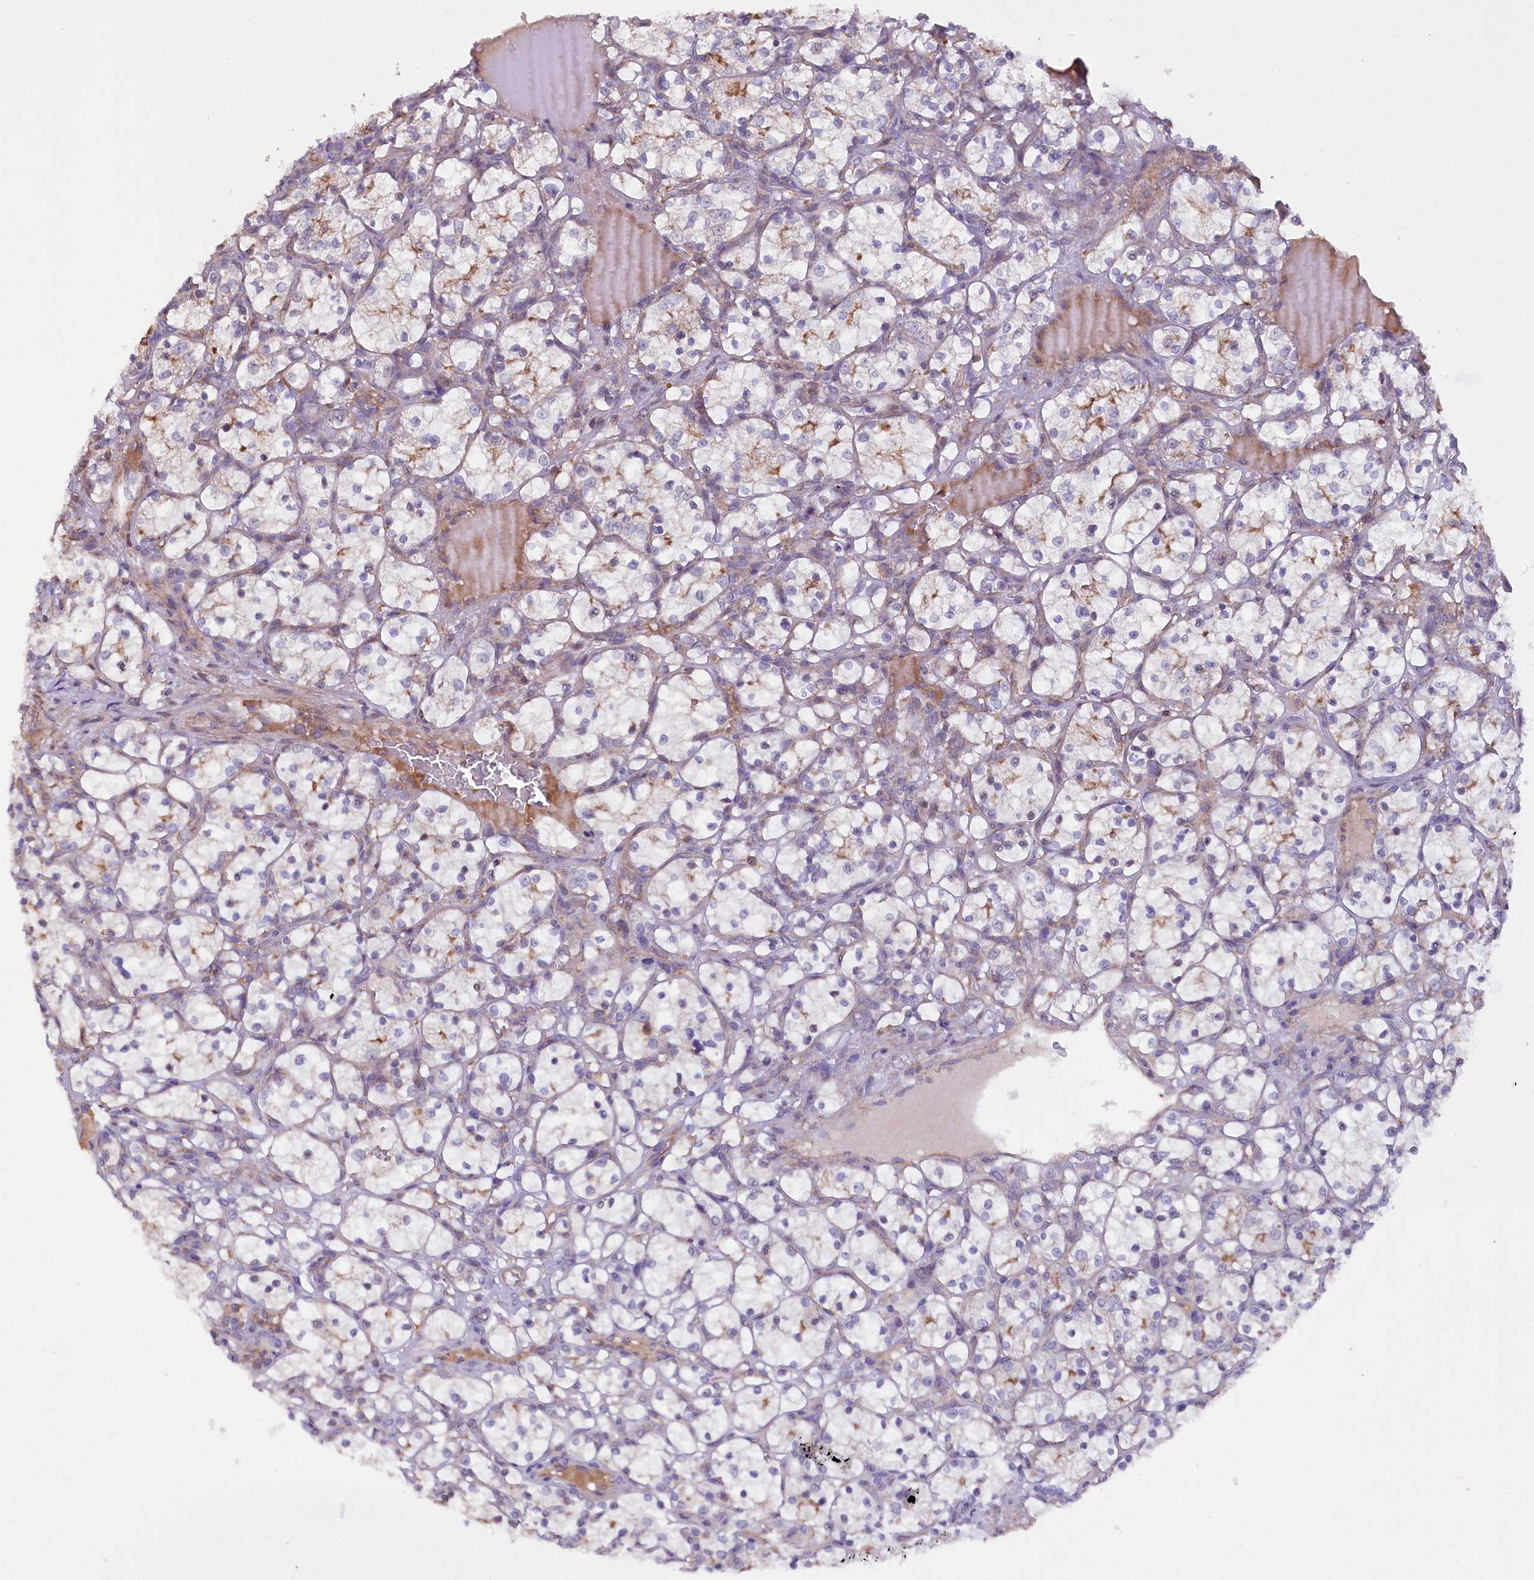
{"staining": {"intensity": "negative", "quantity": "none", "location": "none"}, "tissue": "renal cancer", "cell_type": "Tumor cells", "image_type": "cancer", "snomed": [{"axis": "morphology", "description": "Adenocarcinoma, NOS"}, {"axis": "topography", "description": "Kidney"}], "caption": "The photomicrograph exhibits no staining of tumor cells in renal cancer (adenocarcinoma). (Stains: DAB immunohistochemistry with hematoxylin counter stain, Microscopy: brightfield microscopy at high magnification).", "gene": "RPUSD3", "patient": {"sex": "female", "age": 69}}